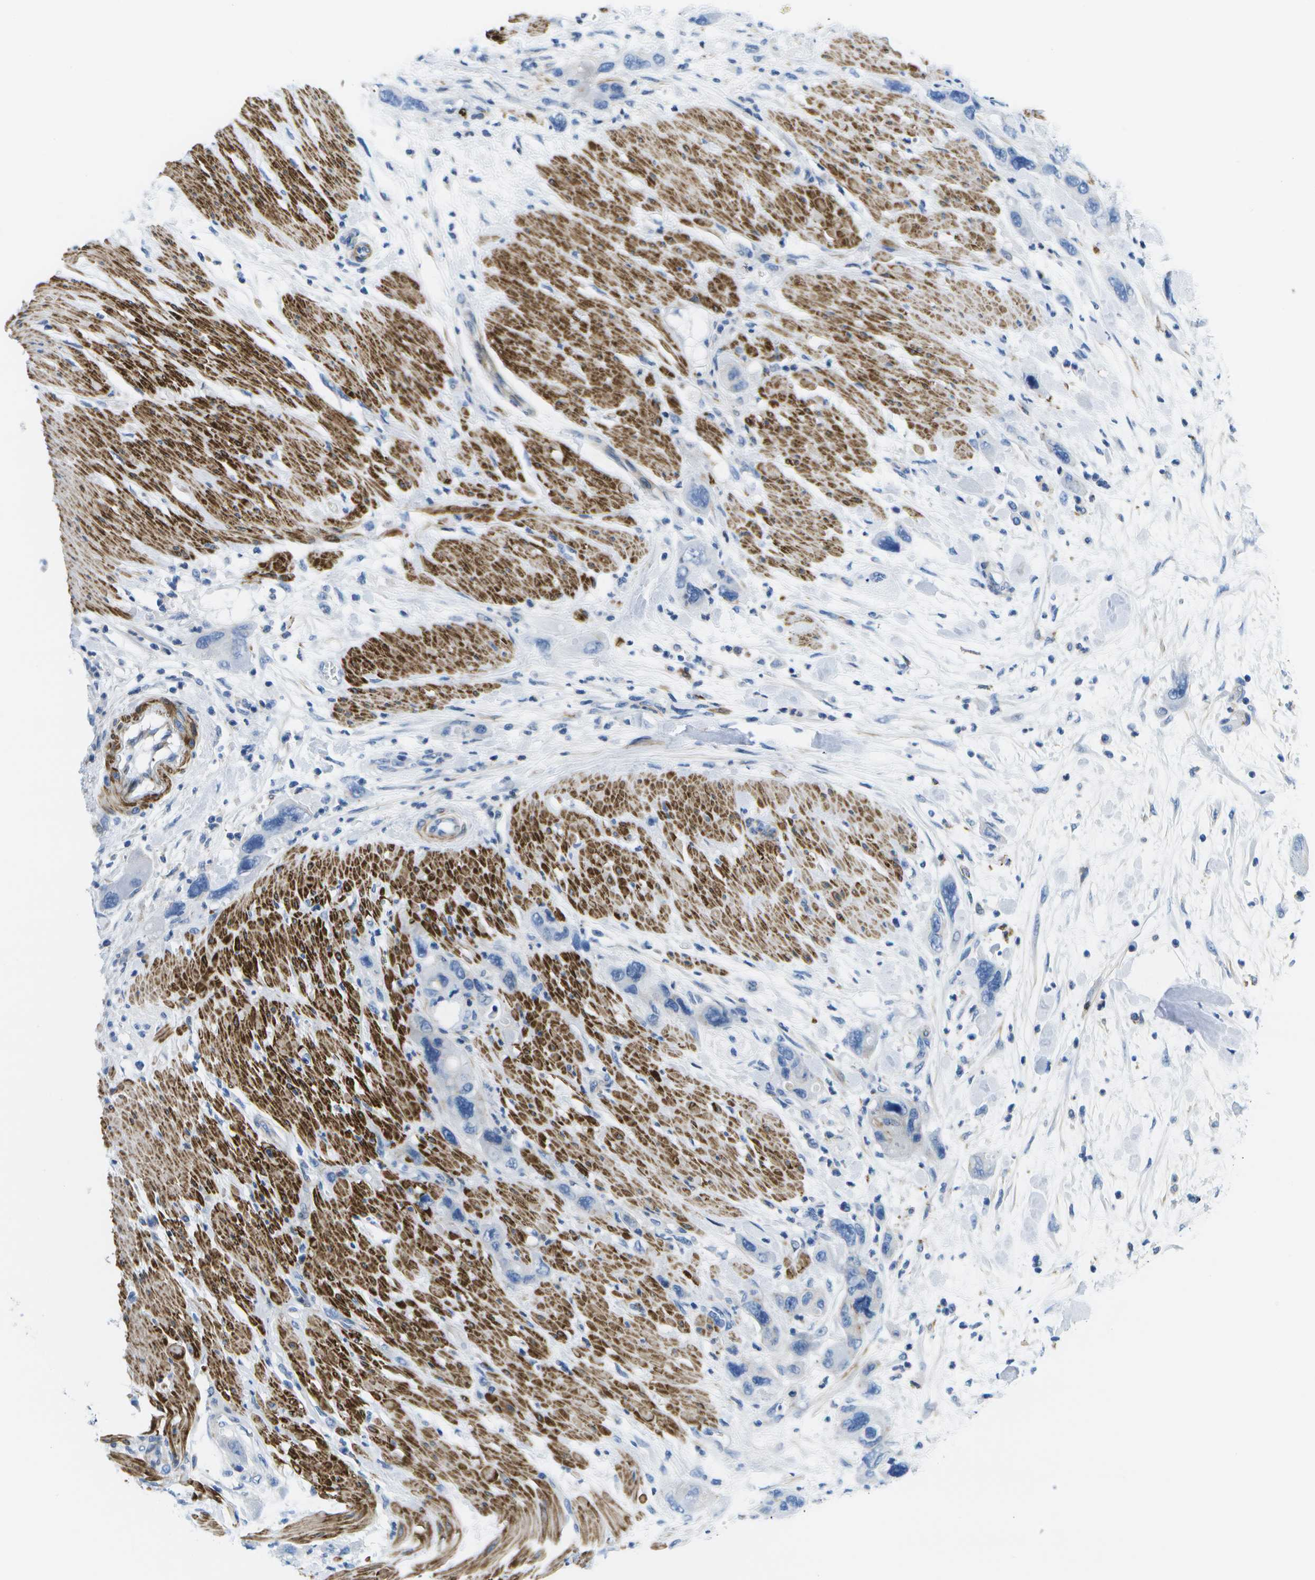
{"staining": {"intensity": "negative", "quantity": "none", "location": "none"}, "tissue": "pancreatic cancer", "cell_type": "Tumor cells", "image_type": "cancer", "snomed": [{"axis": "morphology", "description": "Normal tissue, NOS"}, {"axis": "morphology", "description": "Adenocarcinoma, NOS"}, {"axis": "topography", "description": "Pancreas"}], "caption": "Immunohistochemistry (IHC) of human pancreatic cancer (adenocarcinoma) demonstrates no positivity in tumor cells. The staining was performed using DAB to visualize the protein expression in brown, while the nuclei were stained in blue with hematoxylin (Magnification: 20x).", "gene": "ADGRG6", "patient": {"sex": "female", "age": 71}}